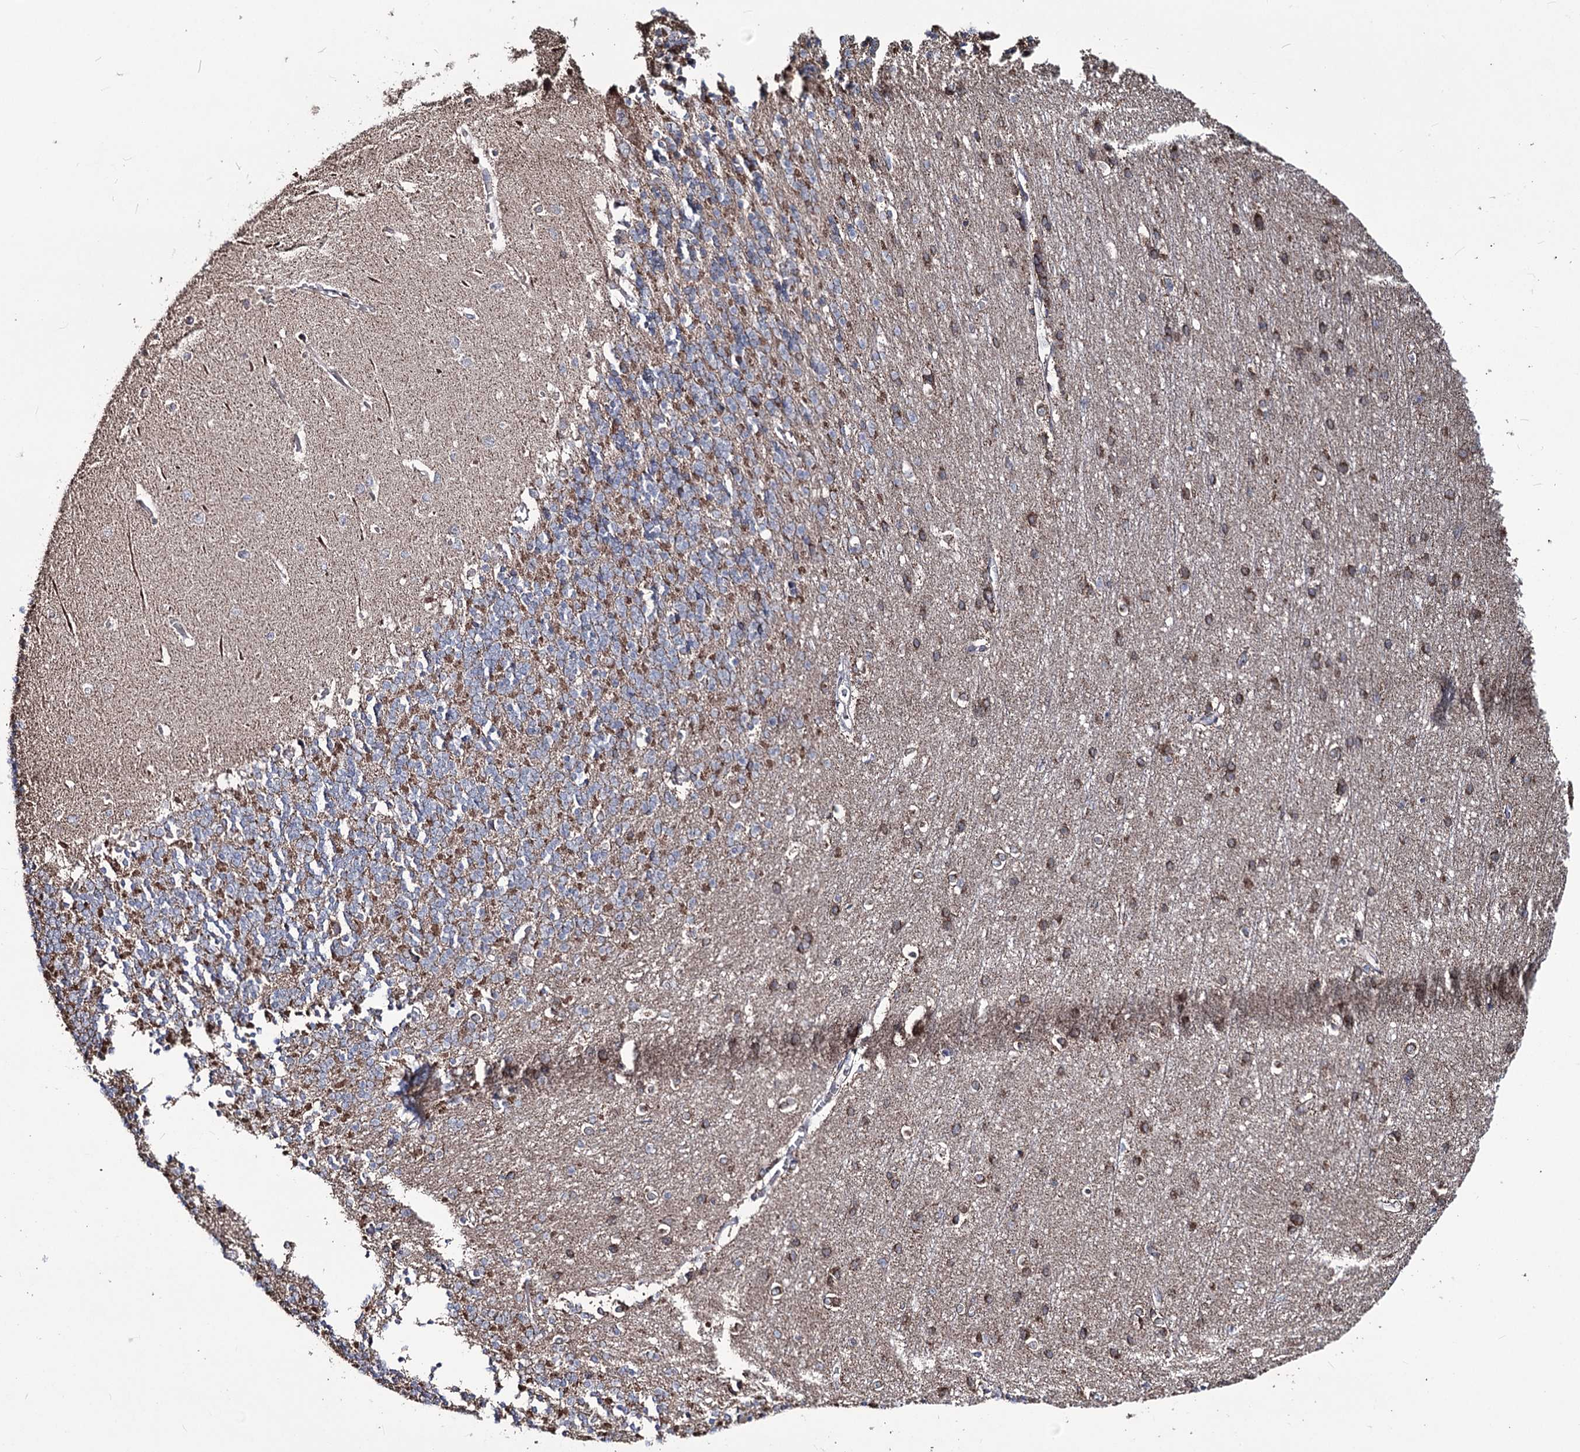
{"staining": {"intensity": "moderate", "quantity": "25%-75%", "location": "cytoplasmic/membranous"}, "tissue": "cerebellum", "cell_type": "Cells in granular layer", "image_type": "normal", "snomed": [{"axis": "morphology", "description": "Normal tissue, NOS"}, {"axis": "topography", "description": "Cerebellum"}], "caption": "Normal cerebellum was stained to show a protein in brown. There is medium levels of moderate cytoplasmic/membranous expression in approximately 25%-75% of cells in granular layer.", "gene": "CREB3L4", "patient": {"sex": "male", "age": 37}}